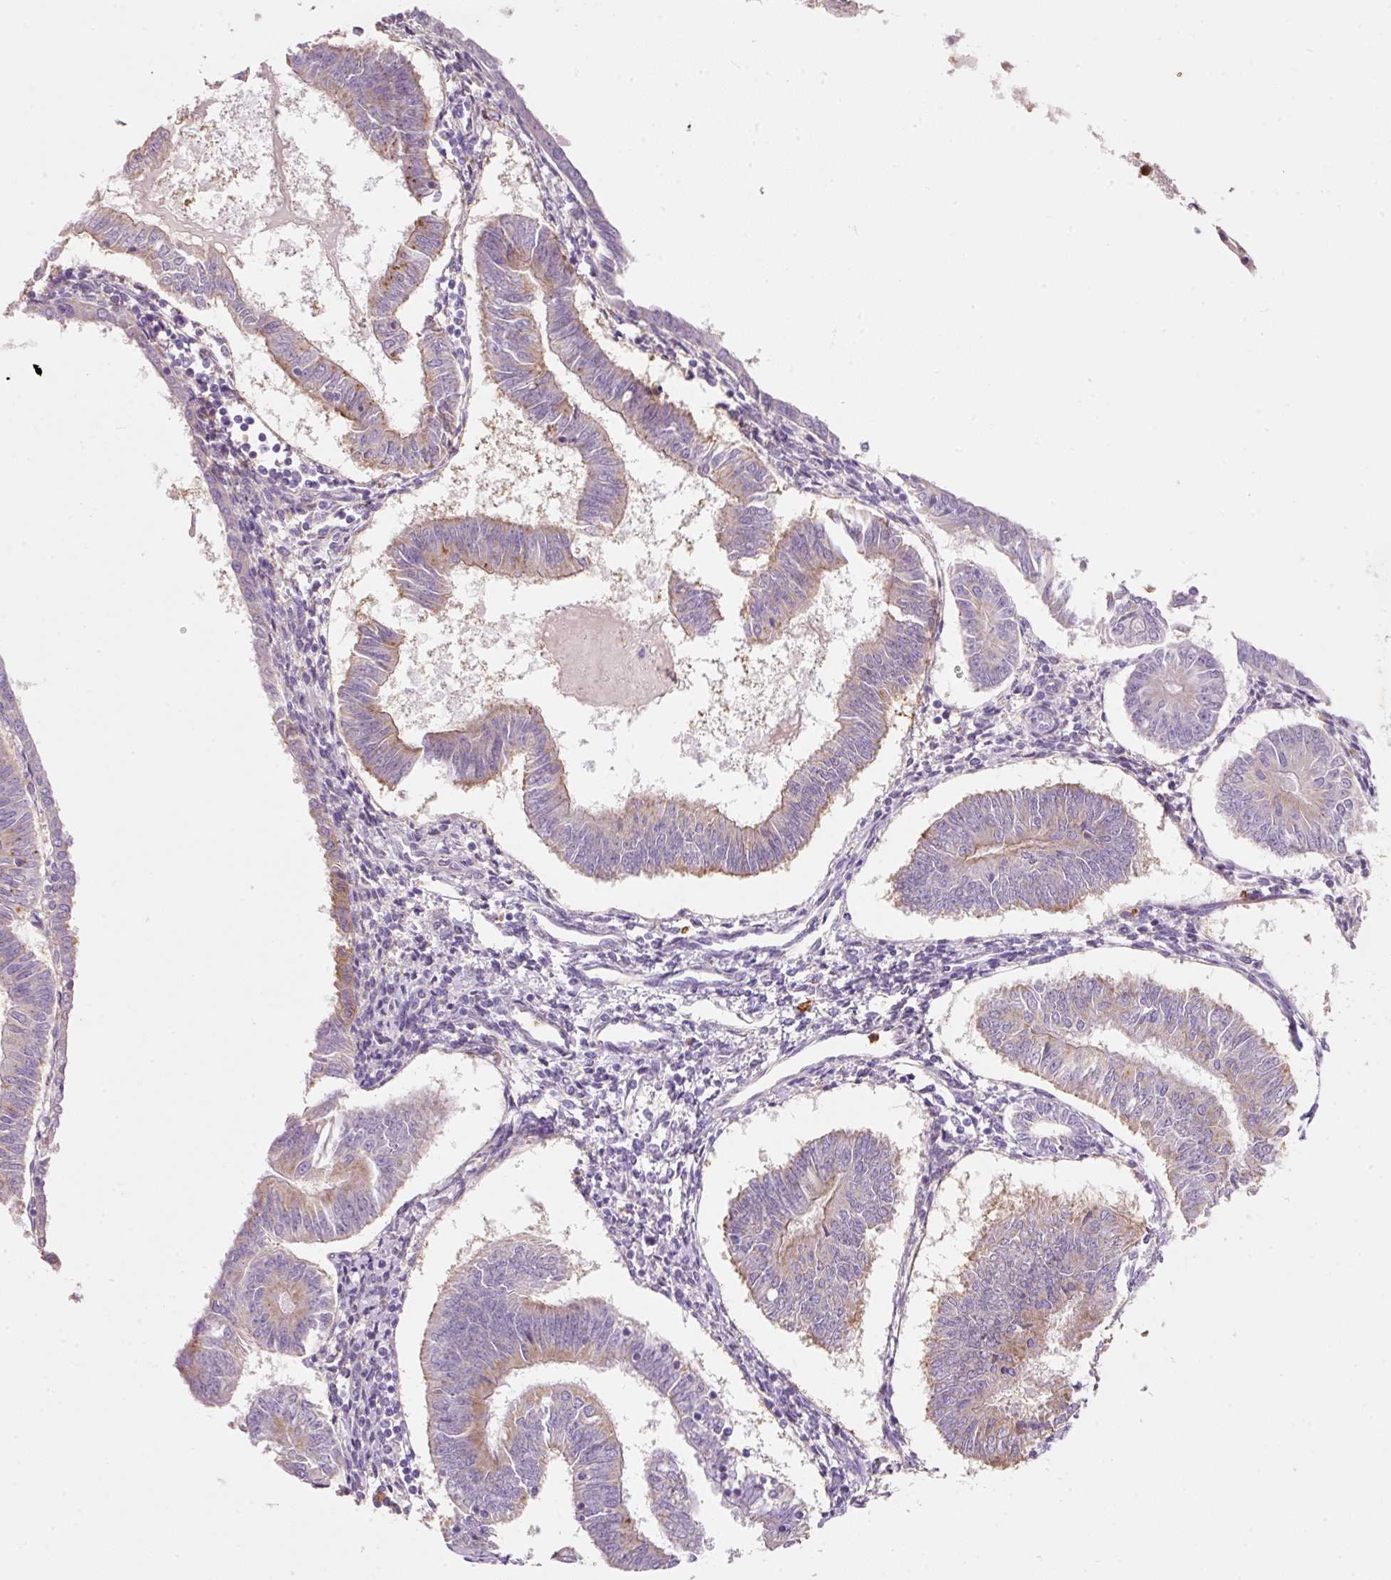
{"staining": {"intensity": "moderate", "quantity": "25%-75%", "location": "cytoplasmic/membranous"}, "tissue": "endometrial cancer", "cell_type": "Tumor cells", "image_type": "cancer", "snomed": [{"axis": "morphology", "description": "Adenocarcinoma, NOS"}, {"axis": "topography", "description": "Endometrium"}], "caption": "There is medium levels of moderate cytoplasmic/membranous staining in tumor cells of endometrial adenocarcinoma, as demonstrated by immunohistochemical staining (brown color).", "gene": "TMC8", "patient": {"sex": "female", "age": 58}}